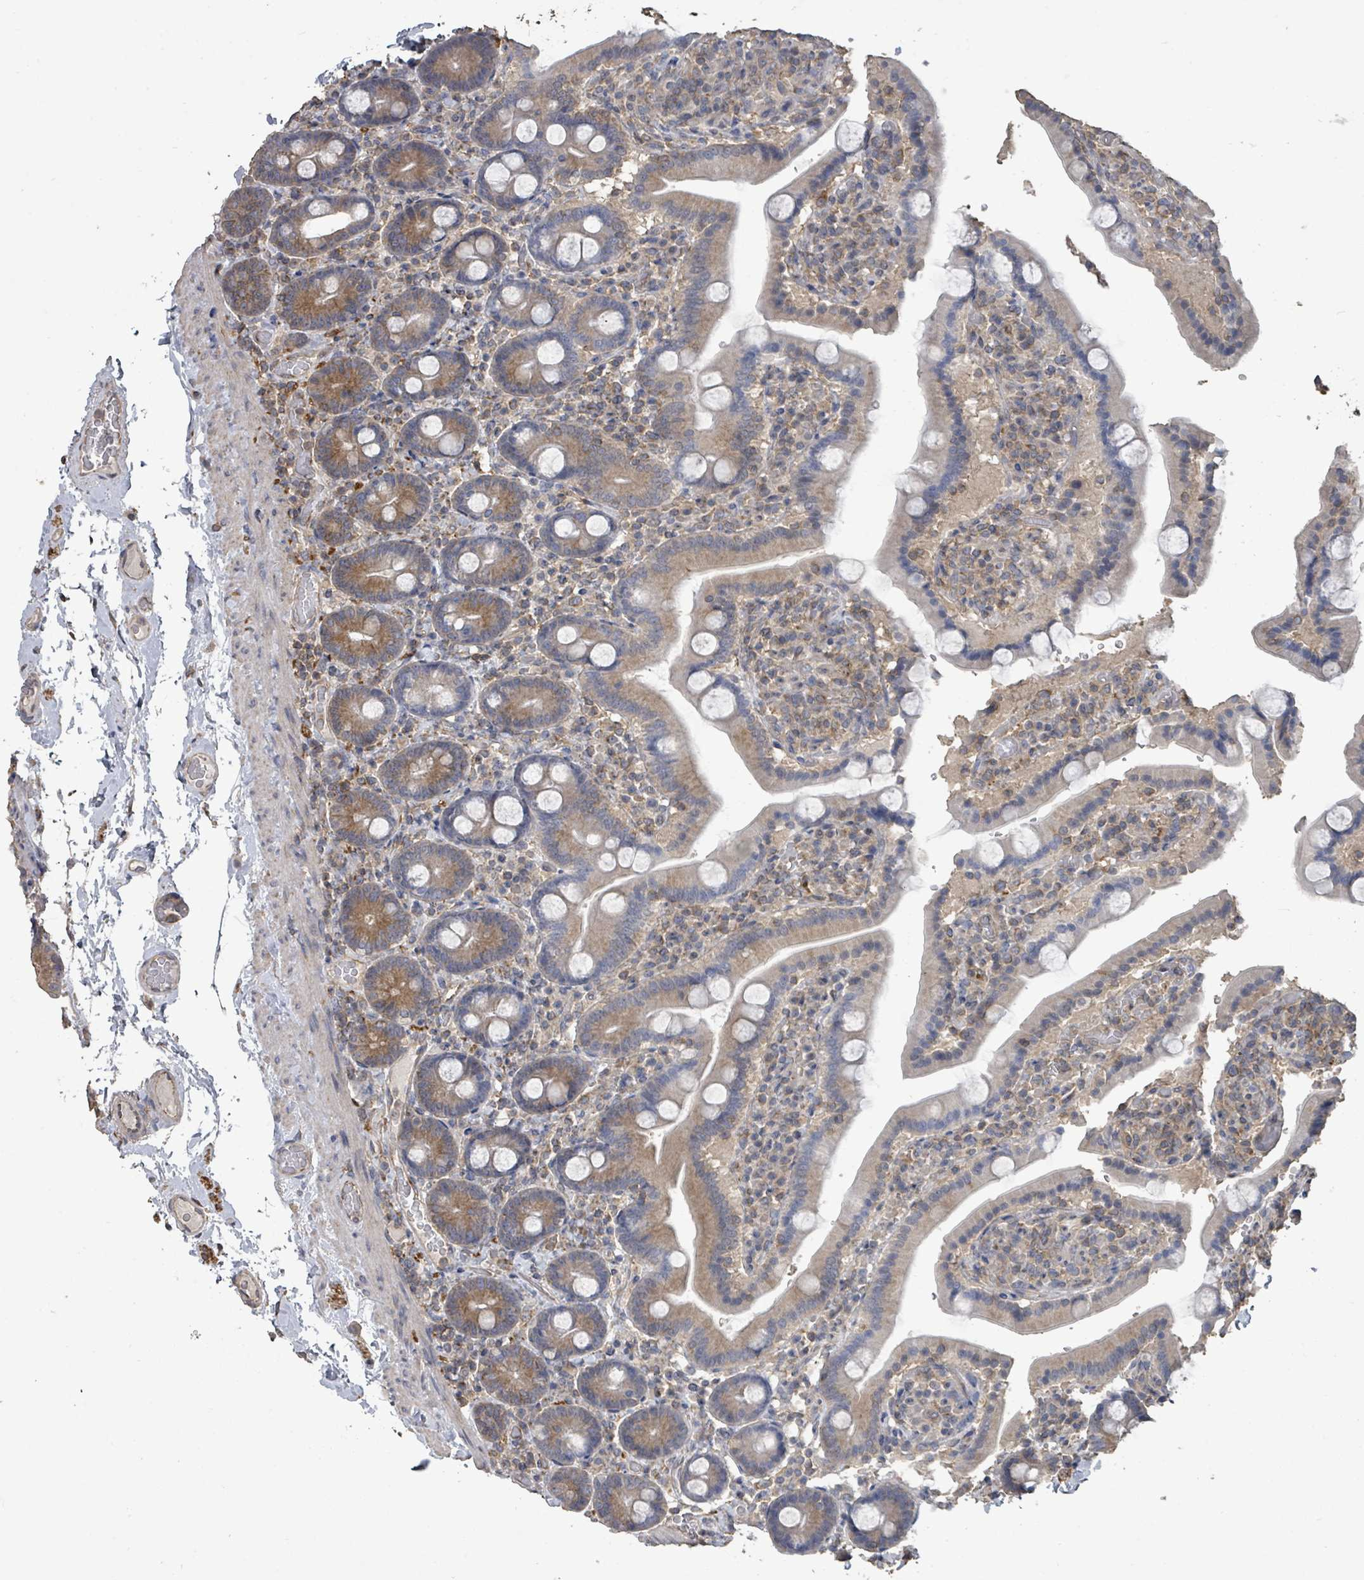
{"staining": {"intensity": "moderate", "quantity": "25%-75%", "location": "cytoplasmic/membranous"}, "tissue": "duodenum", "cell_type": "Glandular cells", "image_type": "normal", "snomed": [{"axis": "morphology", "description": "Normal tissue, NOS"}, {"axis": "topography", "description": "Duodenum"}], "caption": "Immunohistochemistry micrograph of unremarkable human duodenum stained for a protein (brown), which displays medium levels of moderate cytoplasmic/membranous expression in approximately 25%-75% of glandular cells.", "gene": "SLC9A7", "patient": {"sex": "male", "age": 55}}